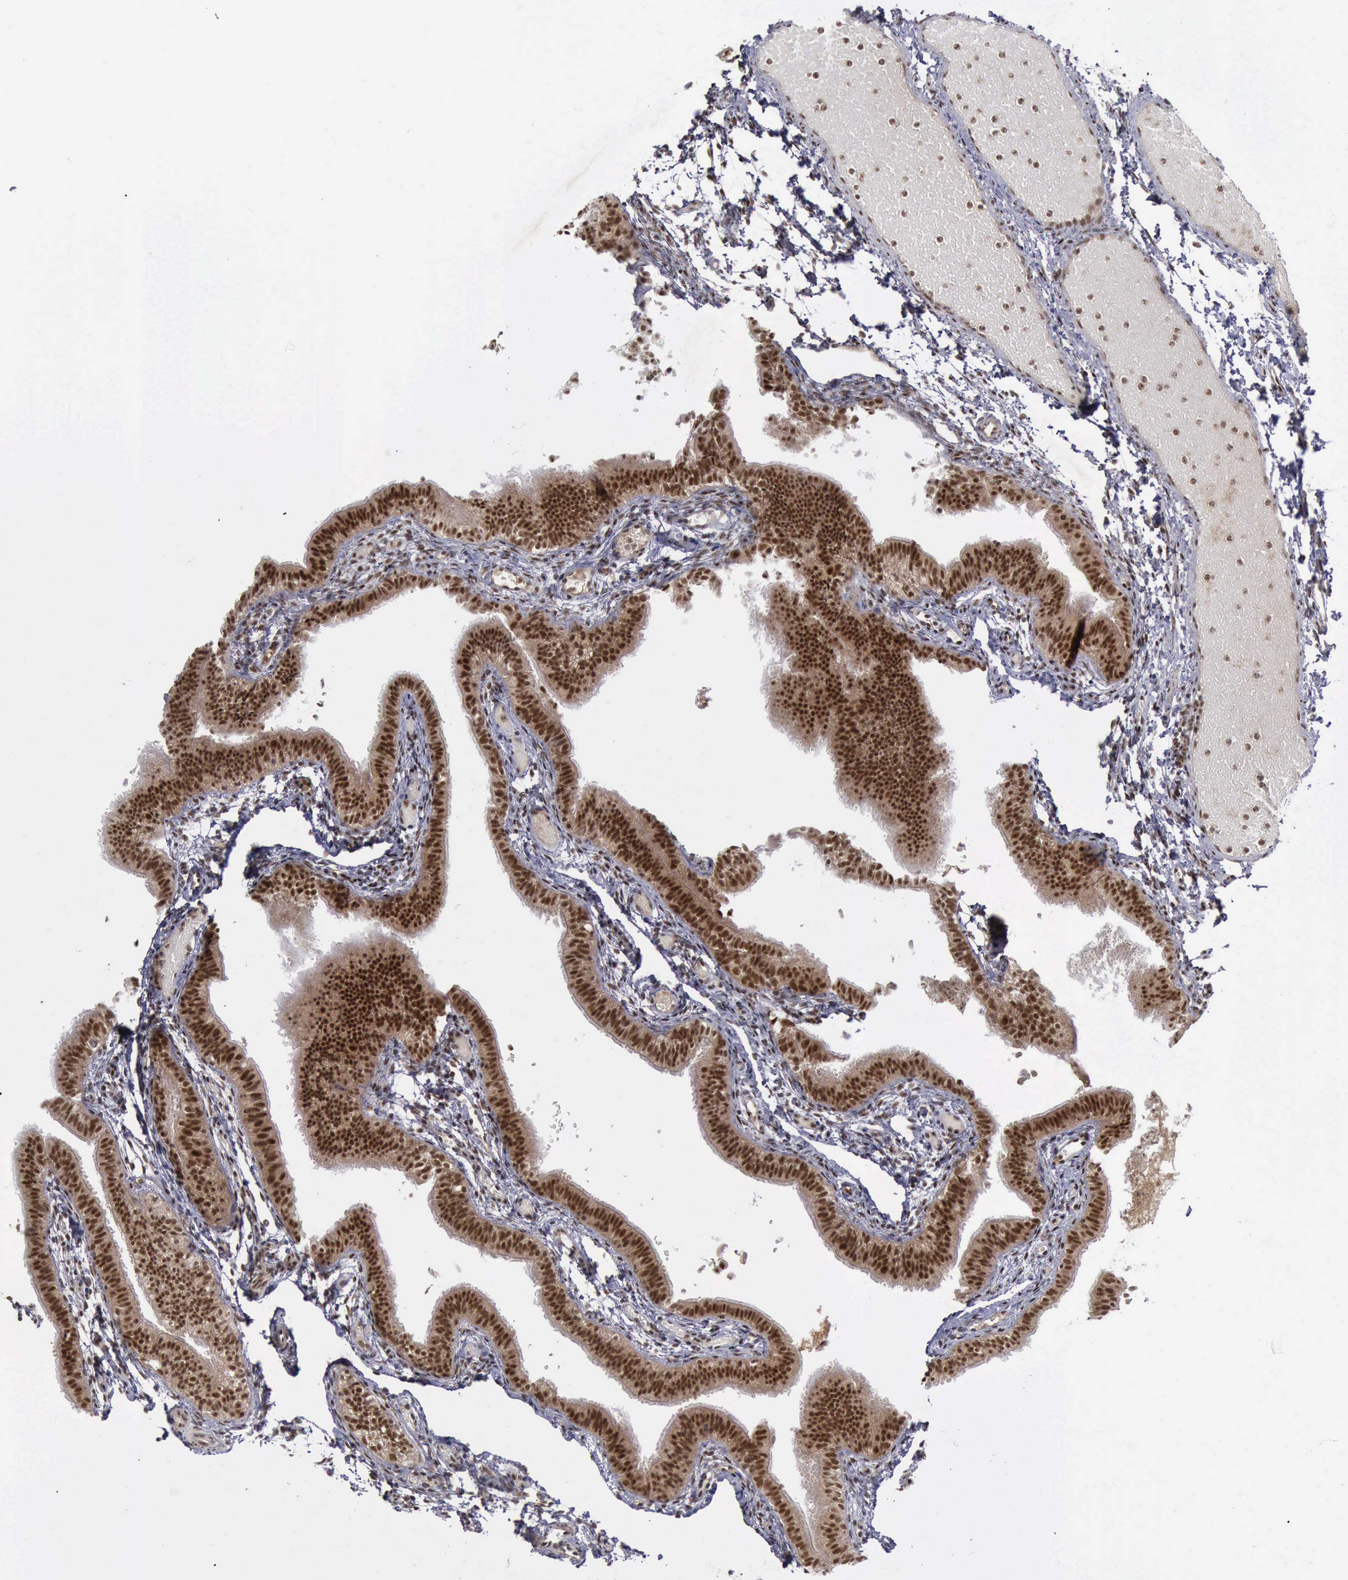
{"staining": {"intensity": "strong", "quantity": ">75%", "location": "cytoplasmic/membranous,nuclear"}, "tissue": "fallopian tube", "cell_type": "Glandular cells", "image_type": "normal", "snomed": [{"axis": "morphology", "description": "Normal tissue, NOS"}, {"axis": "morphology", "description": "Dermoid, NOS"}, {"axis": "topography", "description": "Fallopian tube"}], "caption": "Glandular cells show strong cytoplasmic/membranous,nuclear expression in approximately >75% of cells in normal fallopian tube.", "gene": "ATM", "patient": {"sex": "female", "age": 33}}